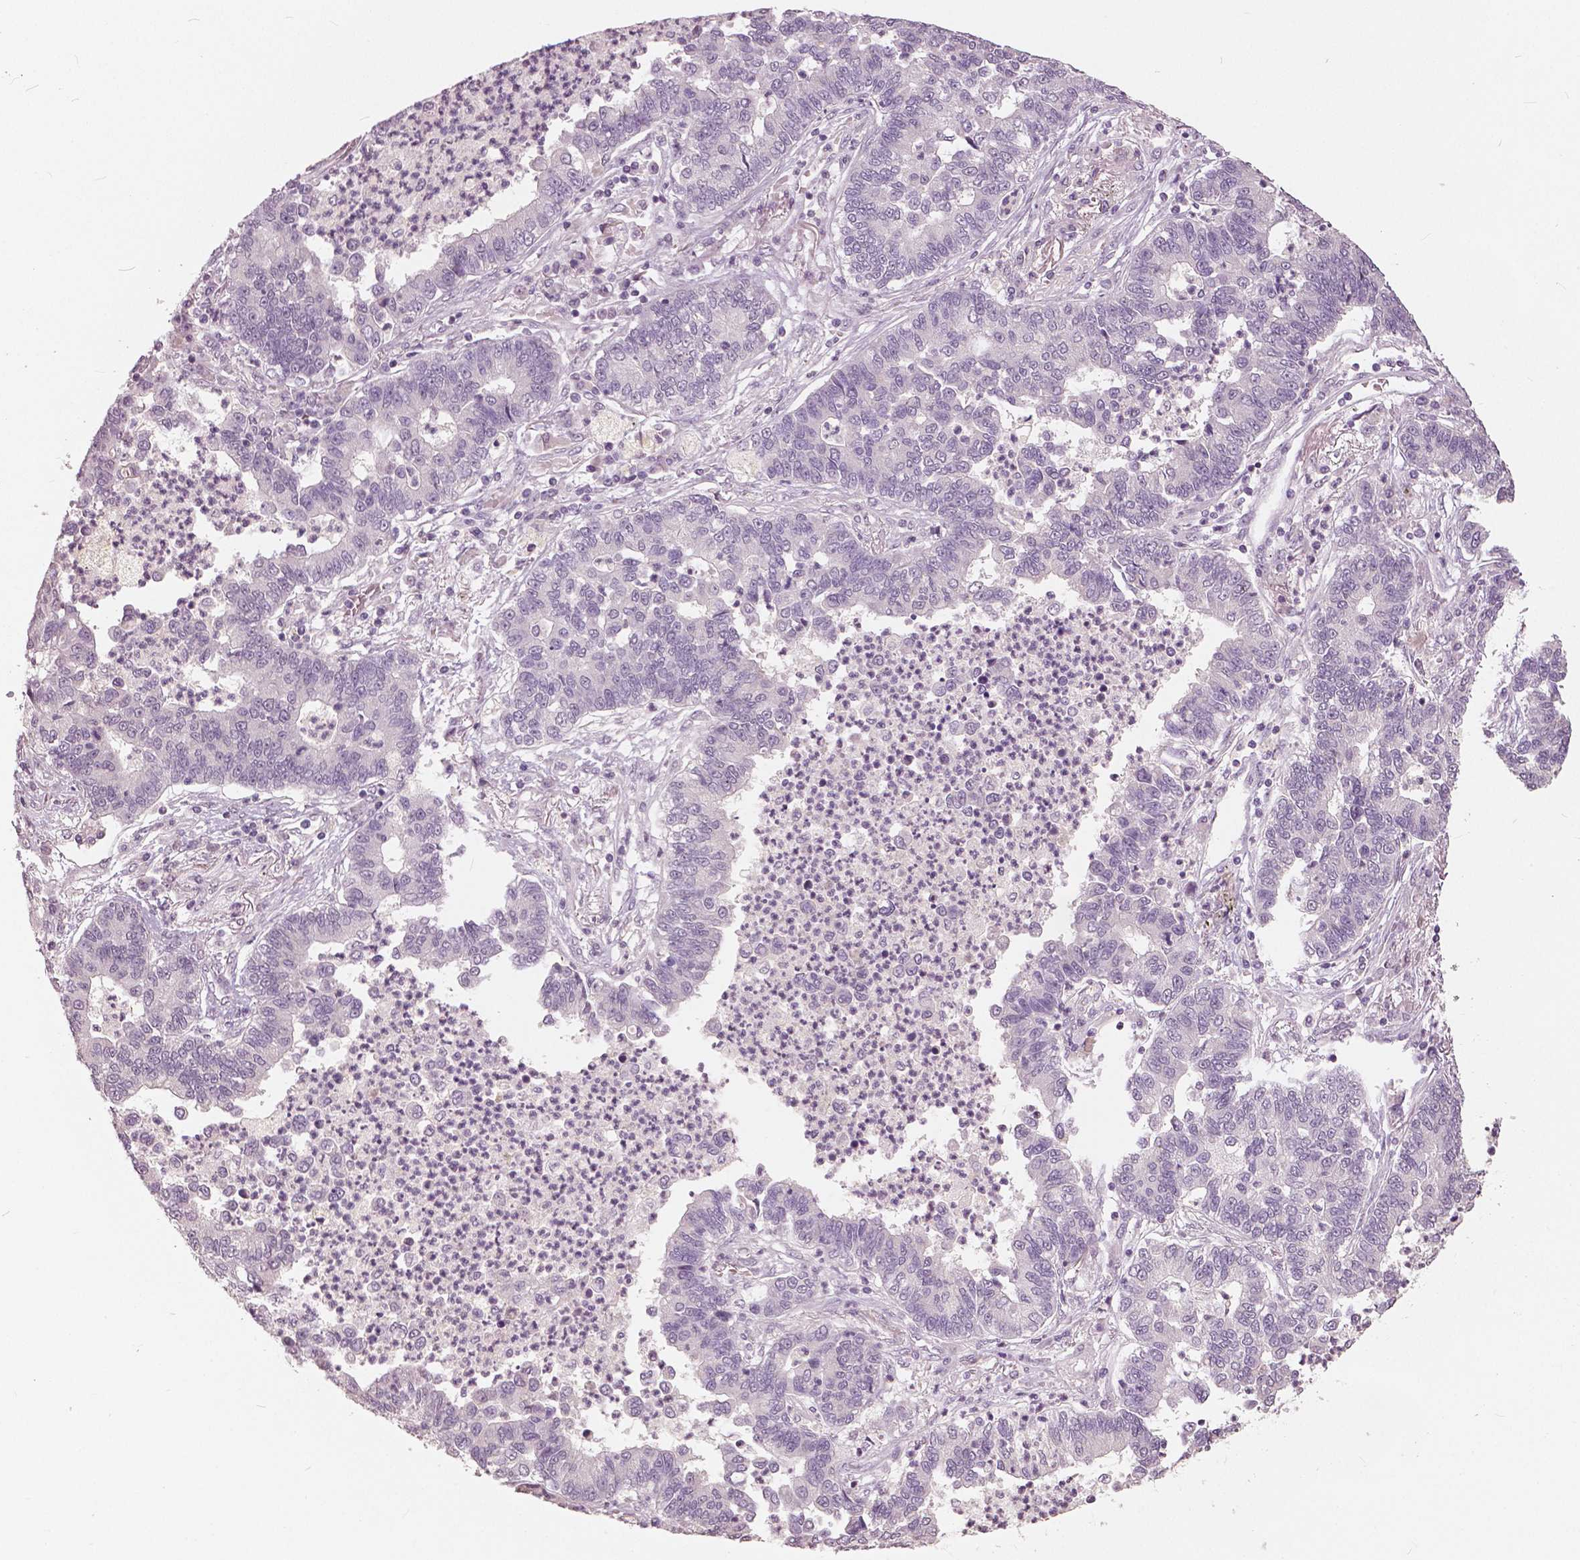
{"staining": {"intensity": "negative", "quantity": "none", "location": "none"}, "tissue": "lung cancer", "cell_type": "Tumor cells", "image_type": "cancer", "snomed": [{"axis": "morphology", "description": "Adenocarcinoma, NOS"}, {"axis": "topography", "description": "Lung"}], "caption": "IHC of human lung cancer demonstrates no positivity in tumor cells. (Brightfield microscopy of DAB immunohistochemistry (IHC) at high magnification).", "gene": "NANOG", "patient": {"sex": "female", "age": 57}}